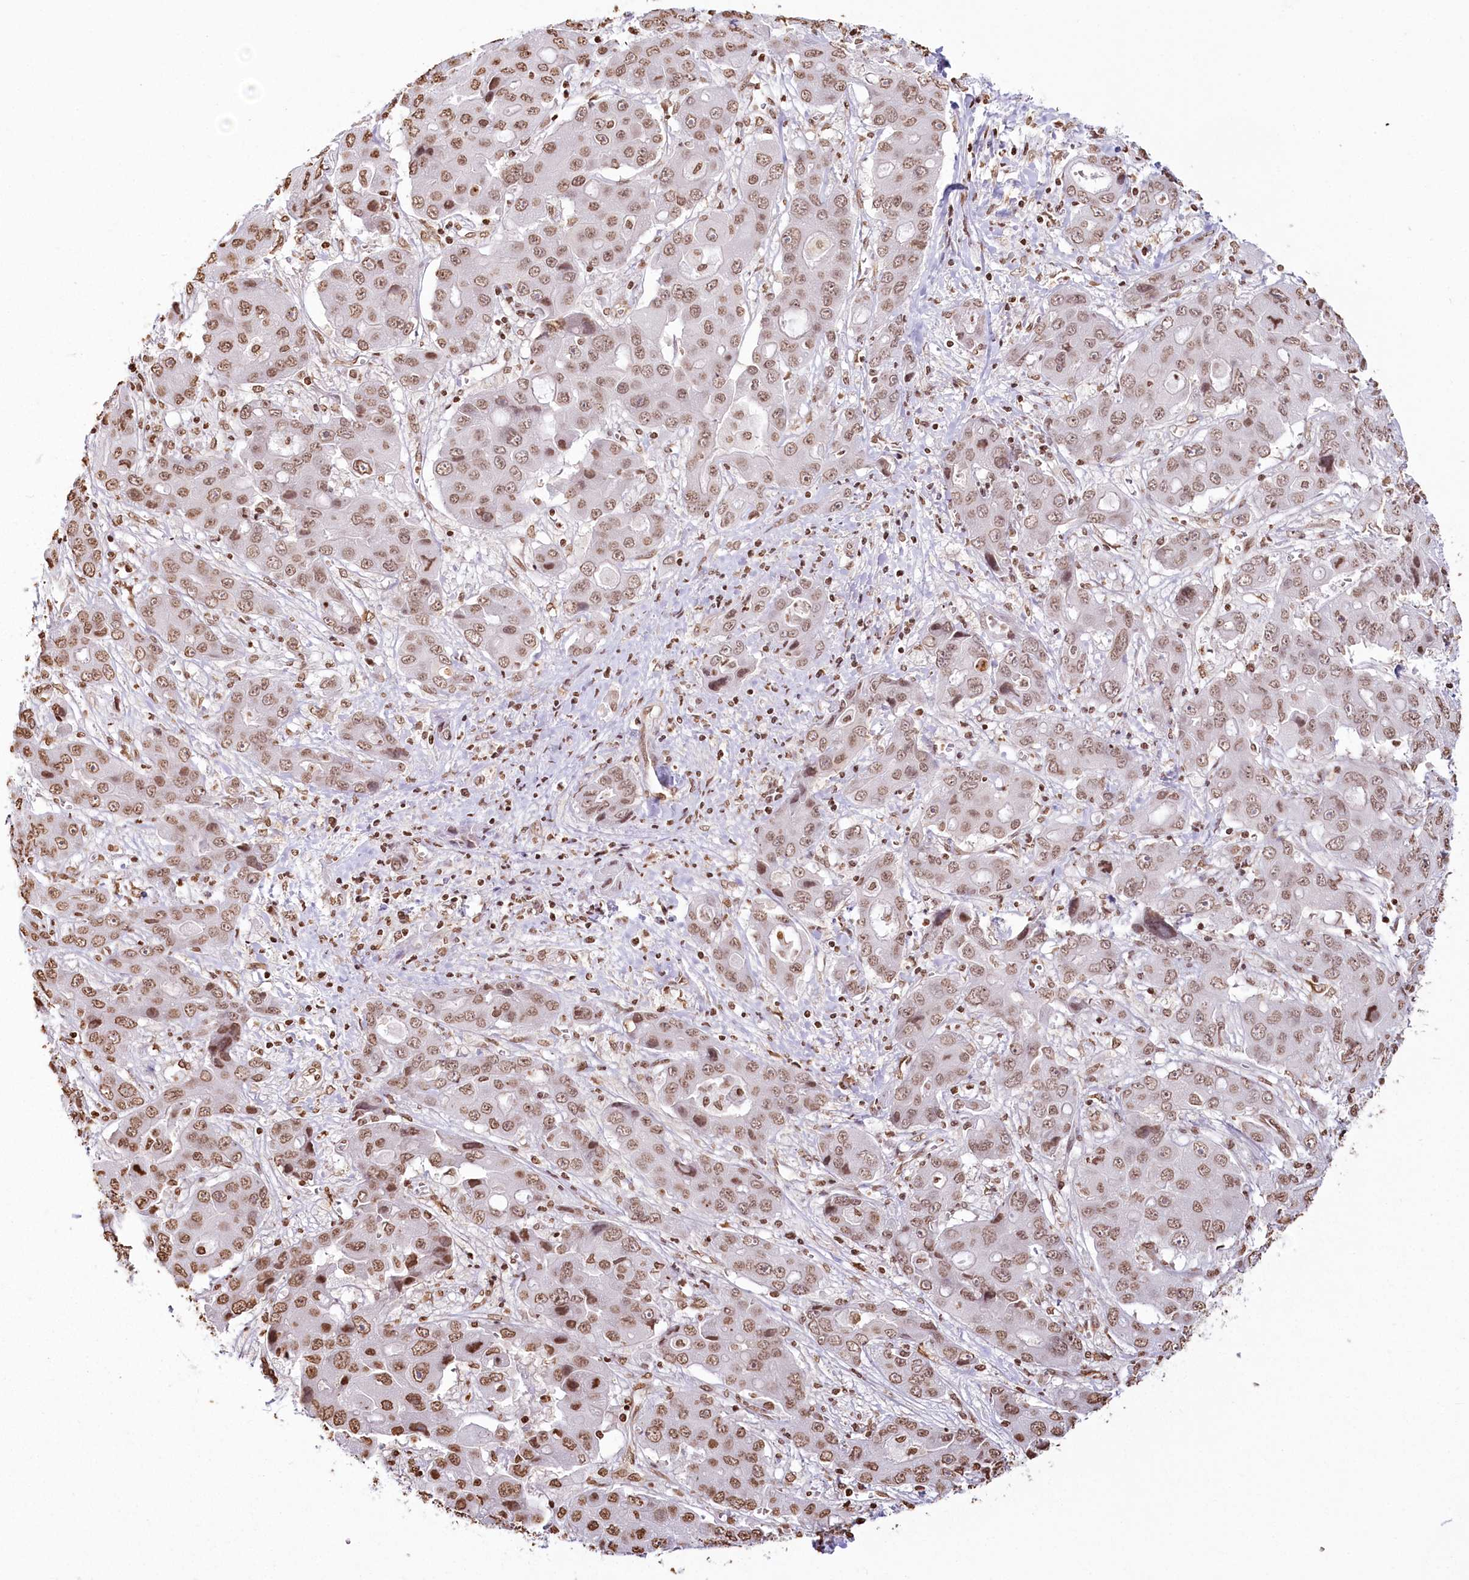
{"staining": {"intensity": "moderate", "quantity": ">75%", "location": "nuclear"}, "tissue": "liver cancer", "cell_type": "Tumor cells", "image_type": "cancer", "snomed": [{"axis": "morphology", "description": "Cholangiocarcinoma"}, {"axis": "topography", "description": "Liver"}], "caption": "Liver cancer tissue reveals moderate nuclear expression in approximately >75% of tumor cells (DAB = brown stain, brightfield microscopy at high magnification).", "gene": "FAM13A", "patient": {"sex": "male", "age": 67}}